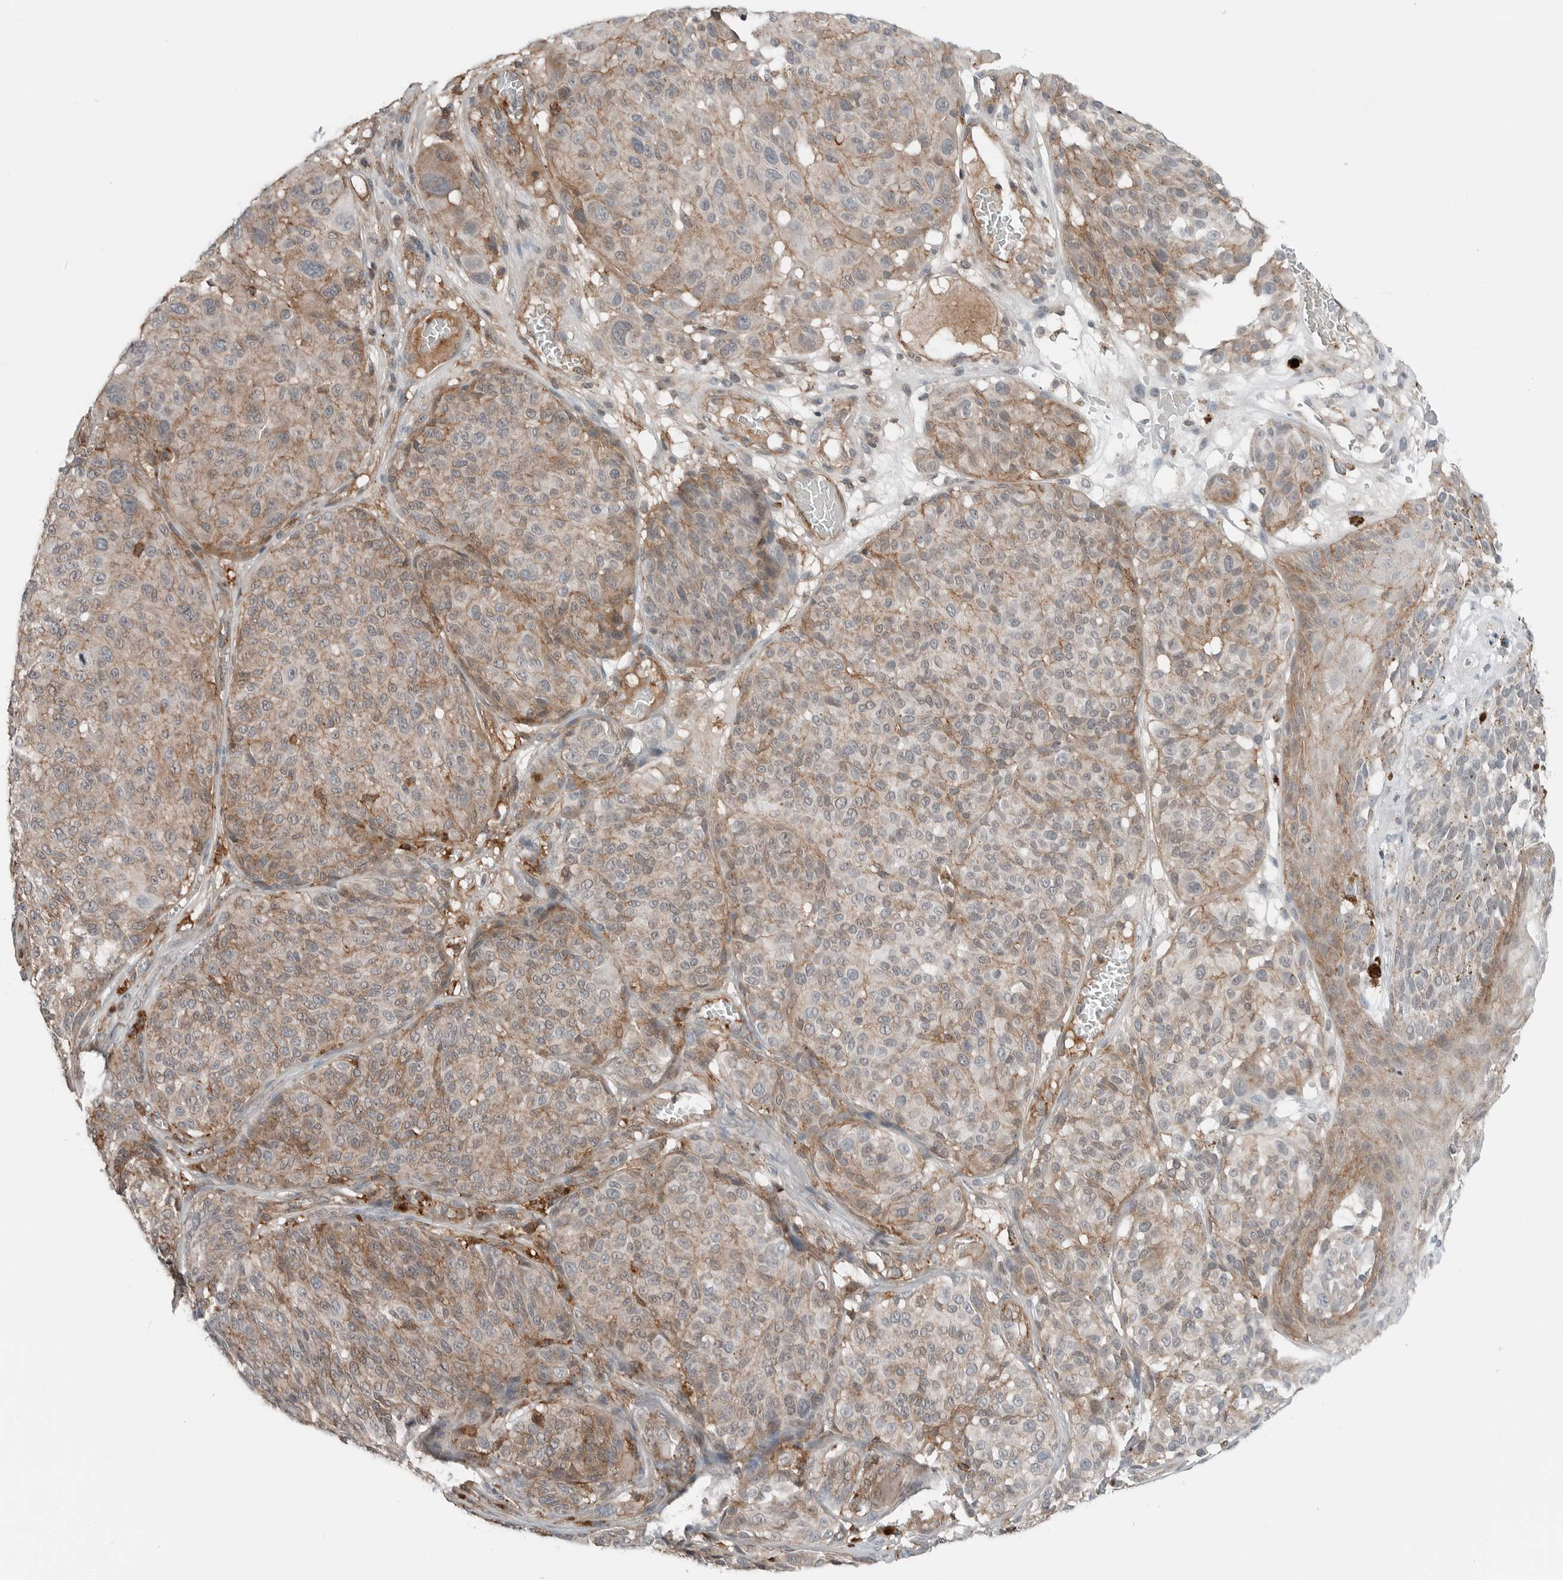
{"staining": {"intensity": "weak", "quantity": "25%-75%", "location": "cytoplasmic/membranous"}, "tissue": "melanoma", "cell_type": "Tumor cells", "image_type": "cancer", "snomed": [{"axis": "morphology", "description": "Malignant melanoma, NOS"}, {"axis": "topography", "description": "Skin"}], "caption": "The immunohistochemical stain shows weak cytoplasmic/membranous positivity in tumor cells of melanoma tissue.", "gene": "LEFTY2", "patient": {"sex": "male", "age": 83}}